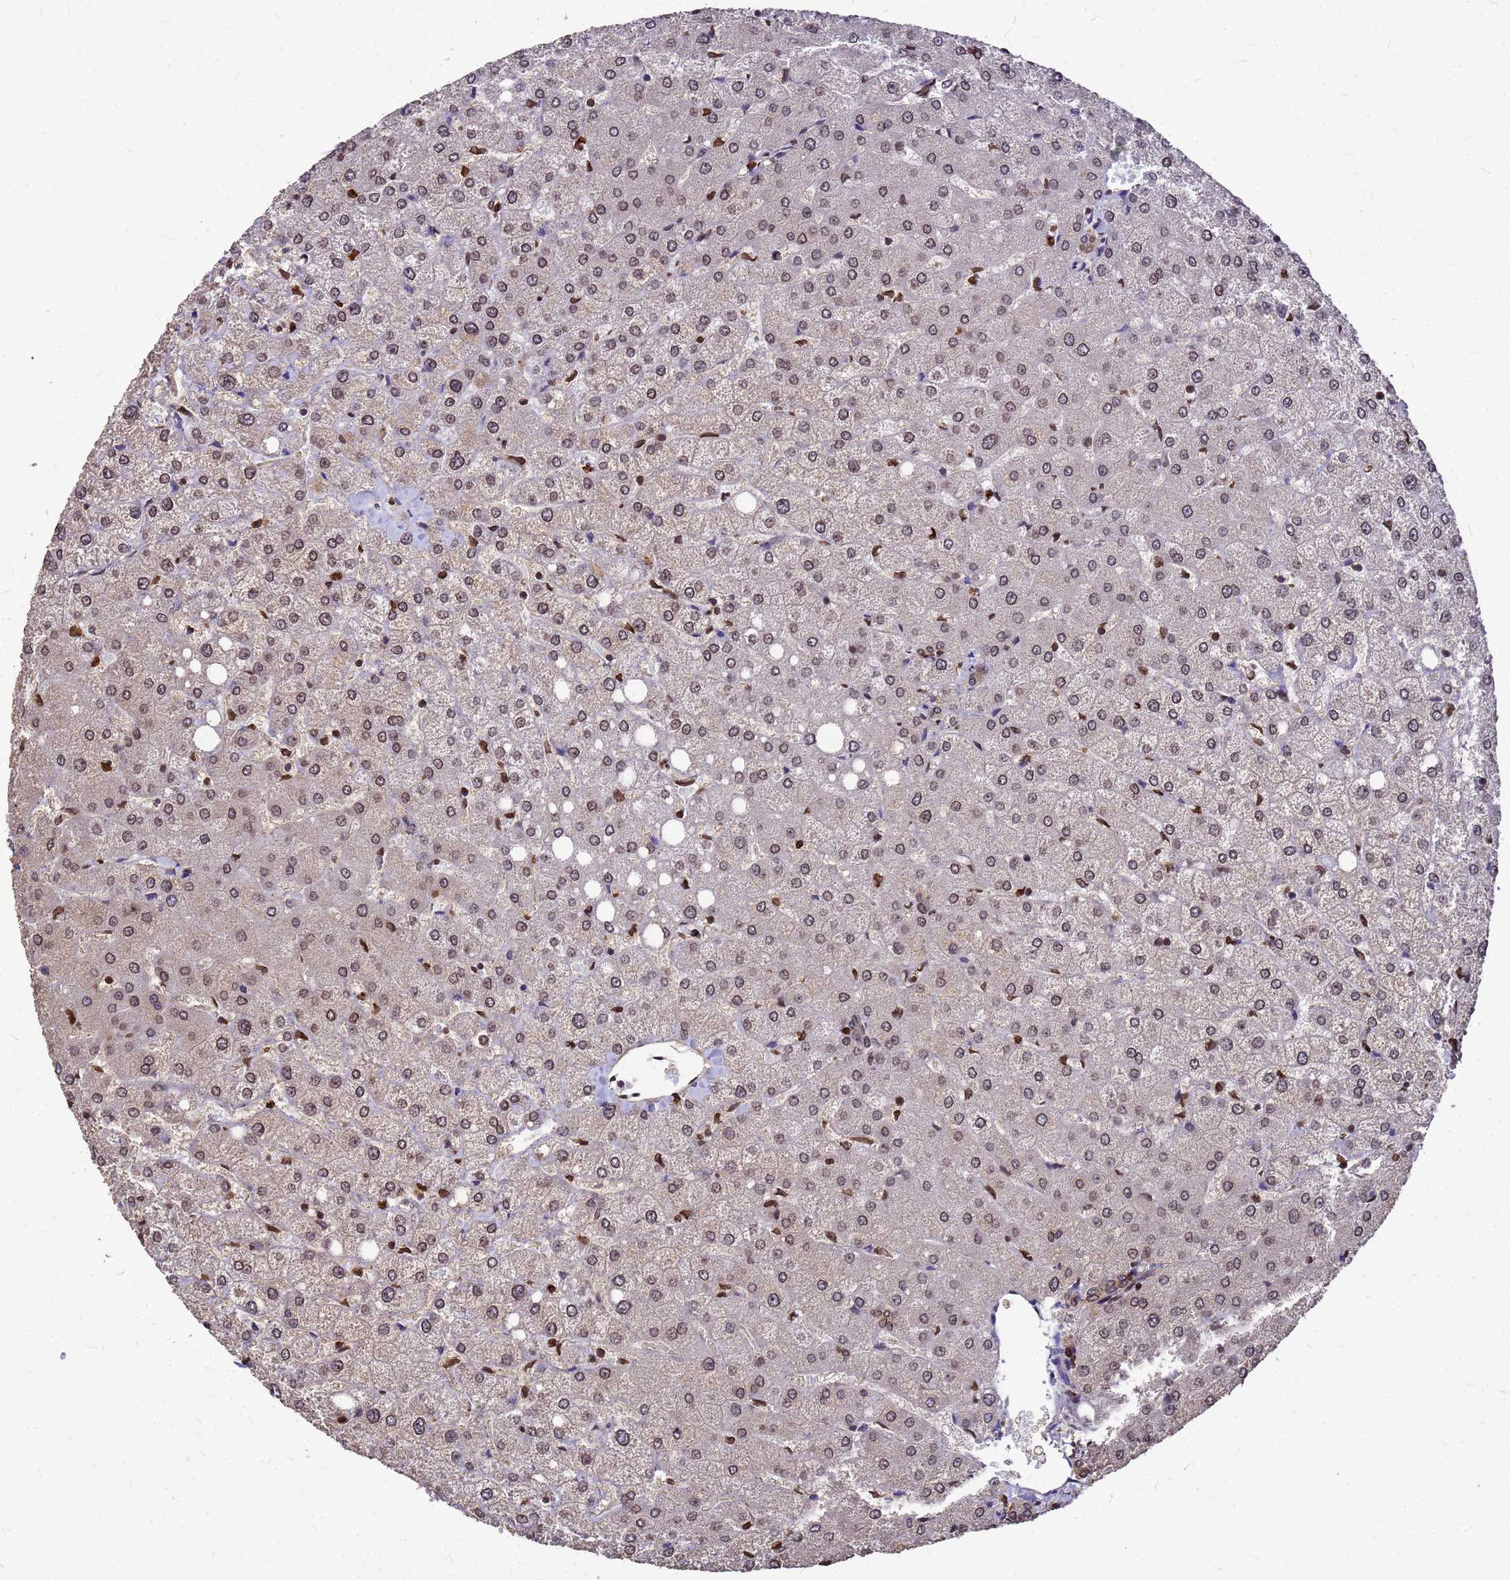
{"staining": {"intensity": "moderate", "quantity": ">75%", "location": "cytoplasmic/membranous"}, "tissue": "liver", "cell_type": "Cholangiocytes", "image_type": "normal", "snomed": [{"axis": "morphology", "description": "Normal tissue, NOS"}, {"axis": "topography", "description": "Liver"}], "caption": "A high-resolution photomicrograph shows immunohistochemistry (IHC) staining of unremarkable liver, which exhibits moderate cytoplasmic/membranous positivity in about >75% of cholangiocytes. The protein is shown in brown color, while the nuclei are stained blue.", "gene": "C1orf35", "patient": {"sex": "female", "age": 54}}